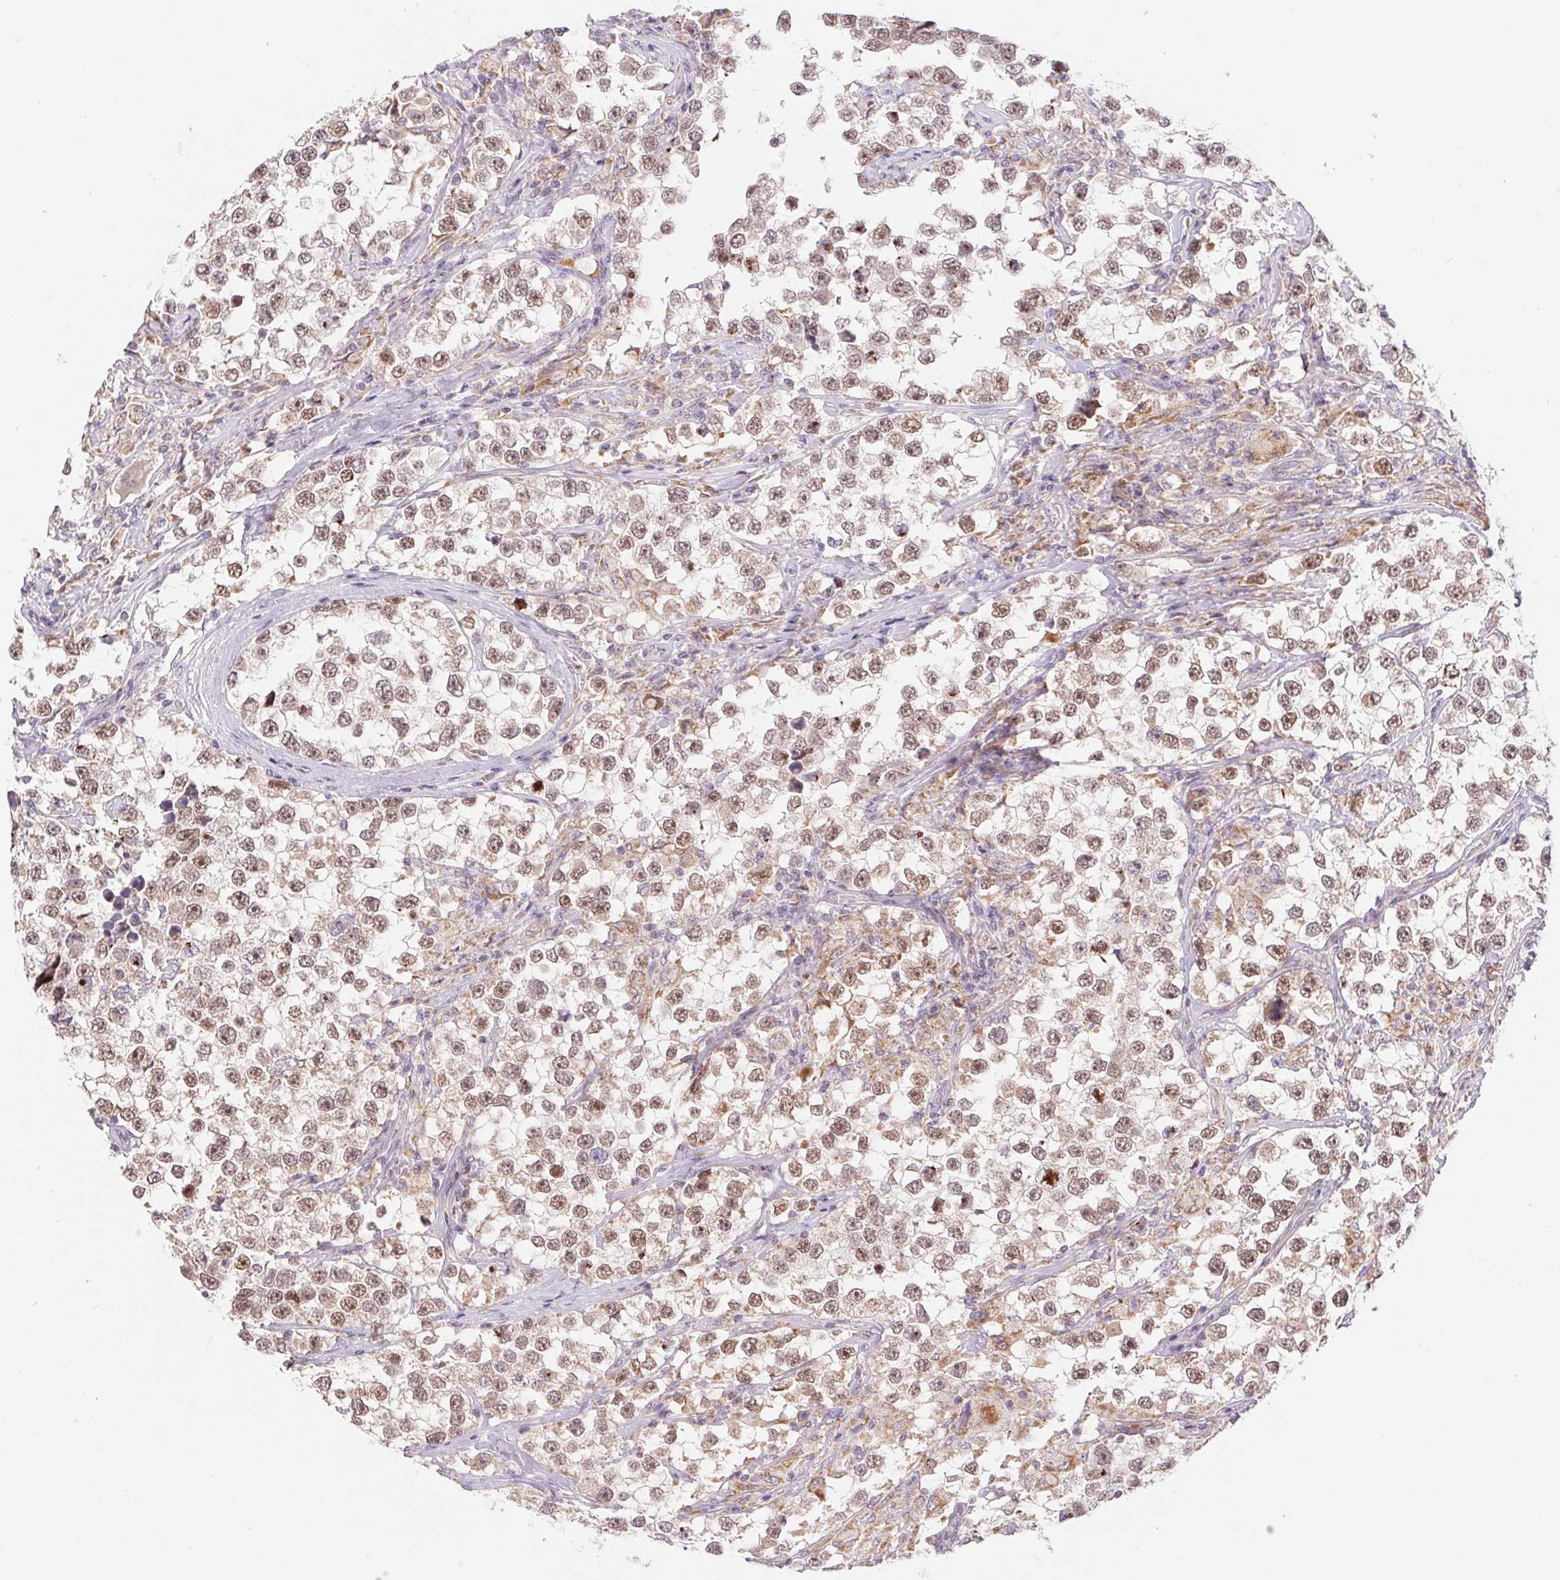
{"staining": {"intensity": "weak", "quantity": ">75%", "location": "nuclear"}, "tissue": "testis cancer", "cell_type": "Tumor cells", "image_type": "cancer", "snomed": [{"axis": "morphology", "description": "Seminoma, NOS"}, {"axis": "topography", "description": "Testis"}], "caption": "Protein analysis of seminoma (testis) tissue shows weak nuclear expression in about >75% of tumor cells.", "gene": "EMC6", "patient": {"sex": "male", "age": 46}}